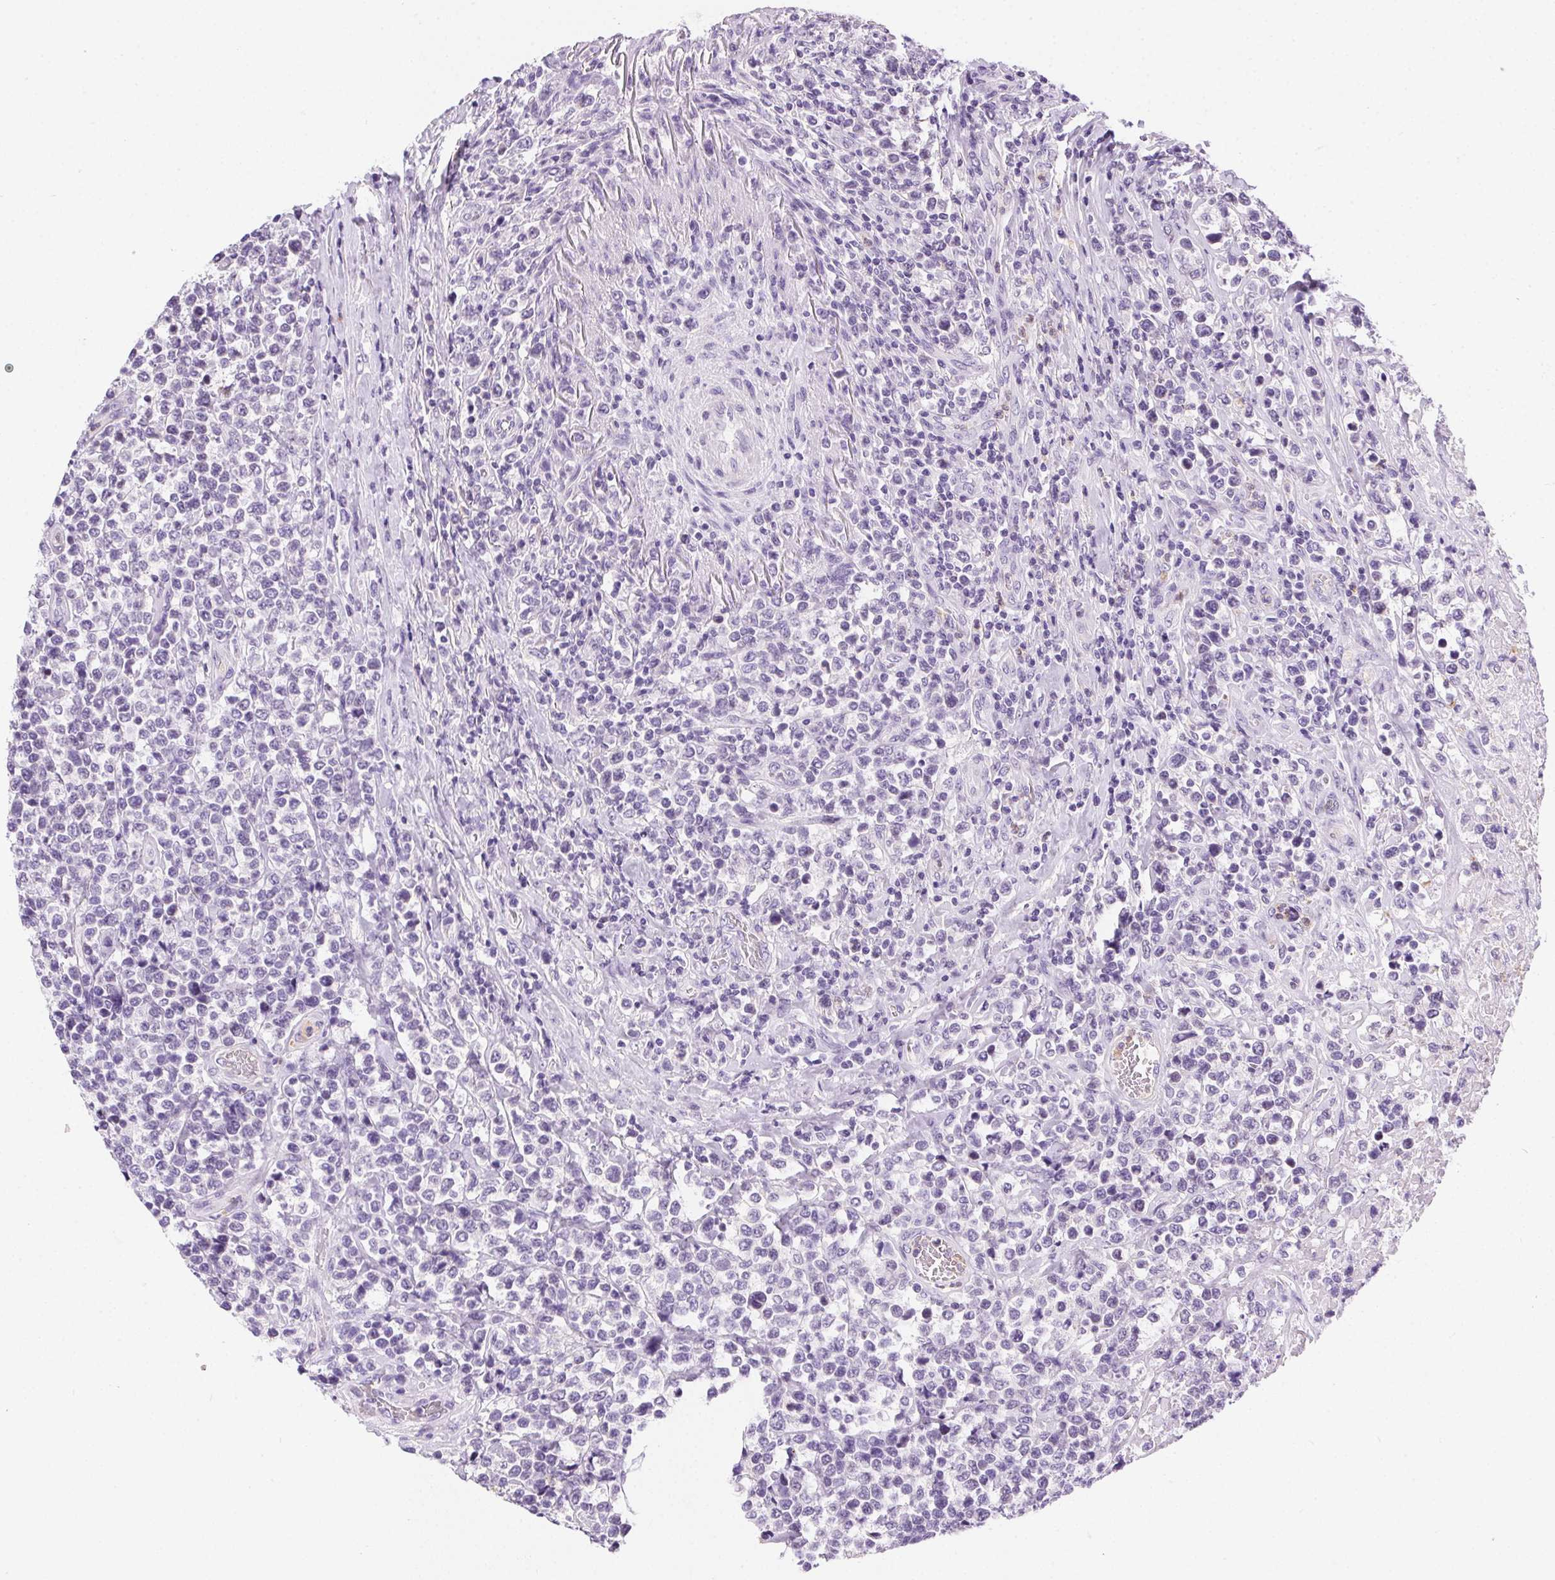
{"staining": {"intensity": "negative", "quantity": "none", "location": "none"}, "tissue": "lymphoma", "cell_type": "Tumor cells", "image_type": "cancer", "snomed": [{"axis": "morphology", "description": "Malignant lymphoma, non-Hodgkin's type, High grade"}, {"axis": "topography", "description": "Soft tissue"}], "caption": "A histopathology image of lymphoma stained for a protein shows no brown staining in tumor cells.", "gene": "SSTR4", "patient": {"sex": "female", "age": 56}}